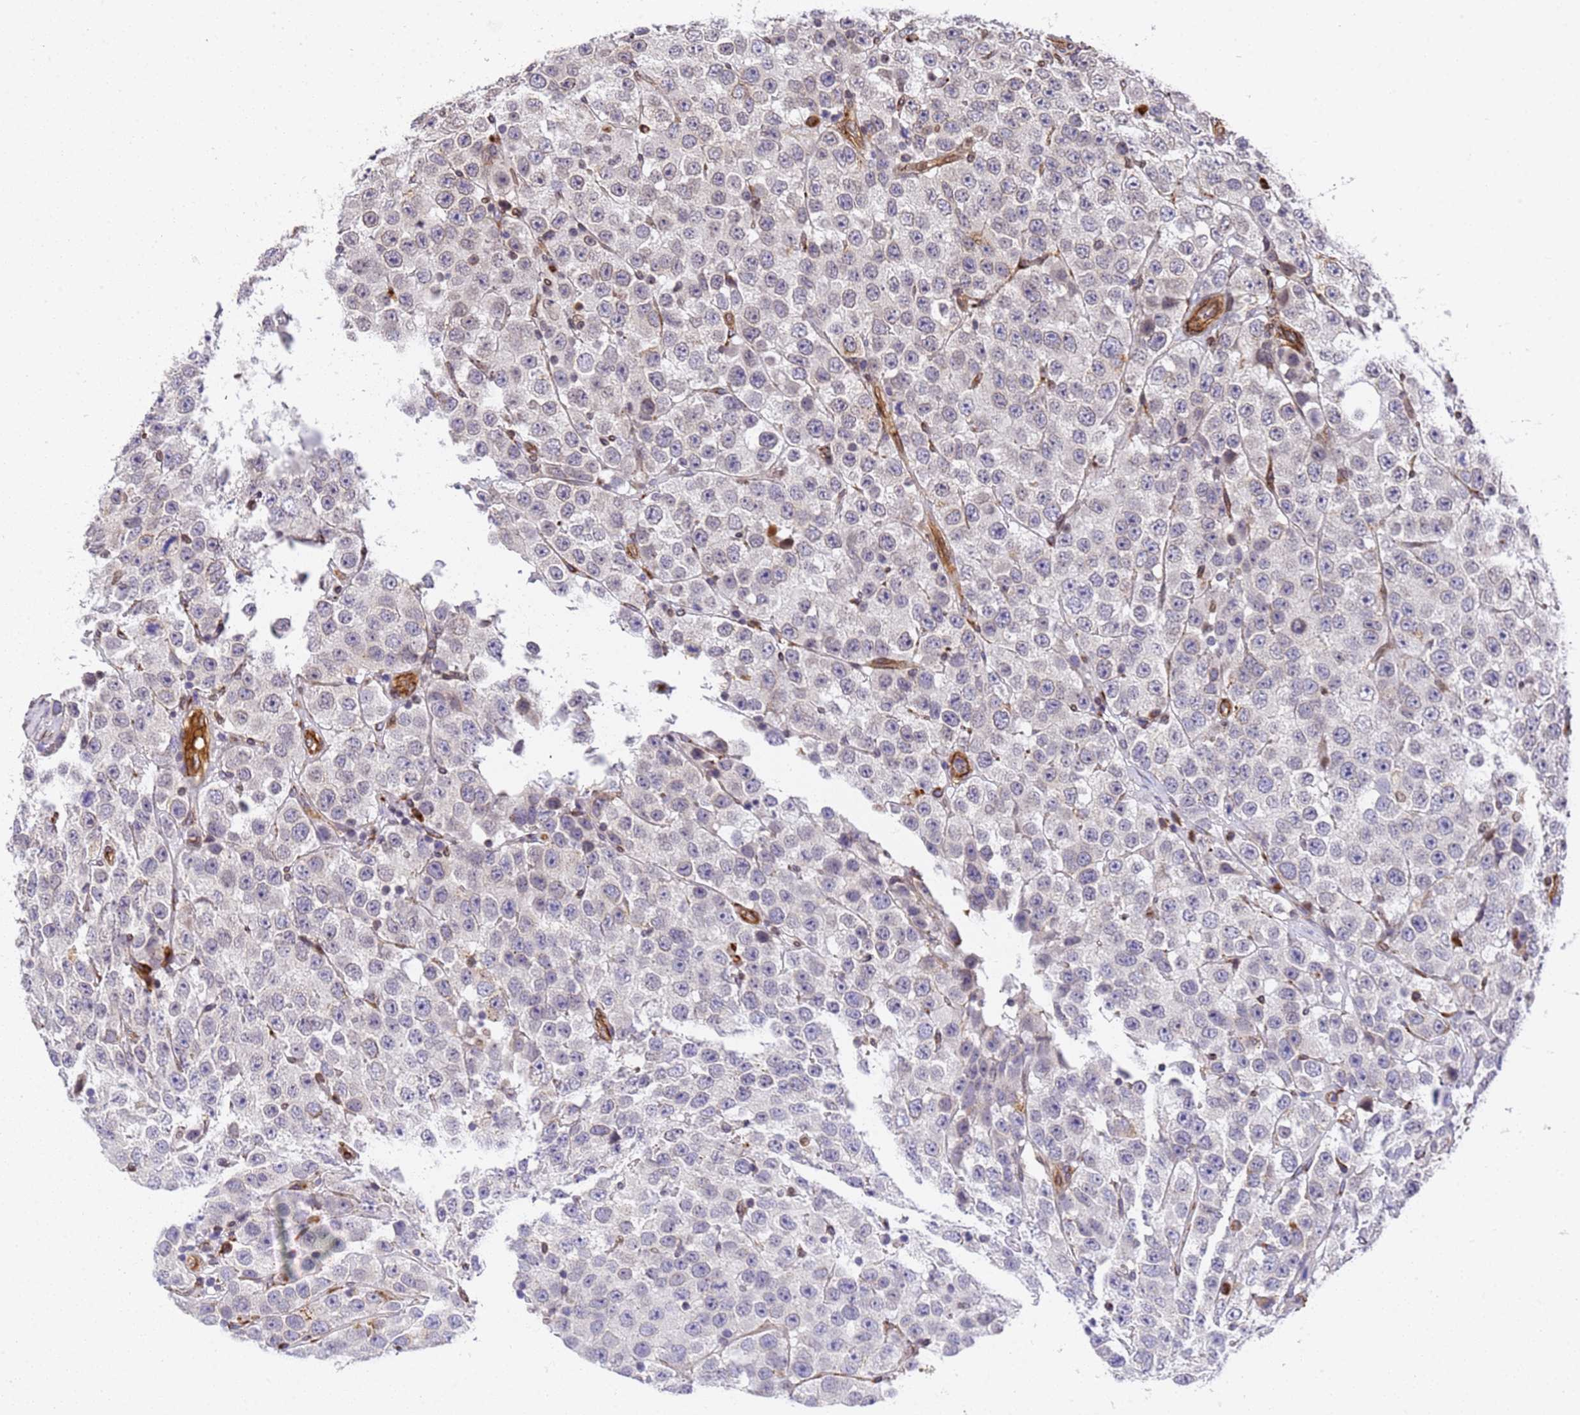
{"staining": {"intensity": "negative", "quantity": "none", "location": "none"}, "tissue": "testis cancer", "cell_type": "Tumor cells", "image_type": "cancer", "snomed": [{"axis": "morphology", "description": "Seminoma, NOS"}, {"axis": "topography", "description": "Testis"}], "caption": "This is a photomicrograph of immunohistochemistry staining of testis seminoma, which shows no expression in tumor cells.", "gene": "IGFBP7", "patient": {"sex": "male", "age": 28}}